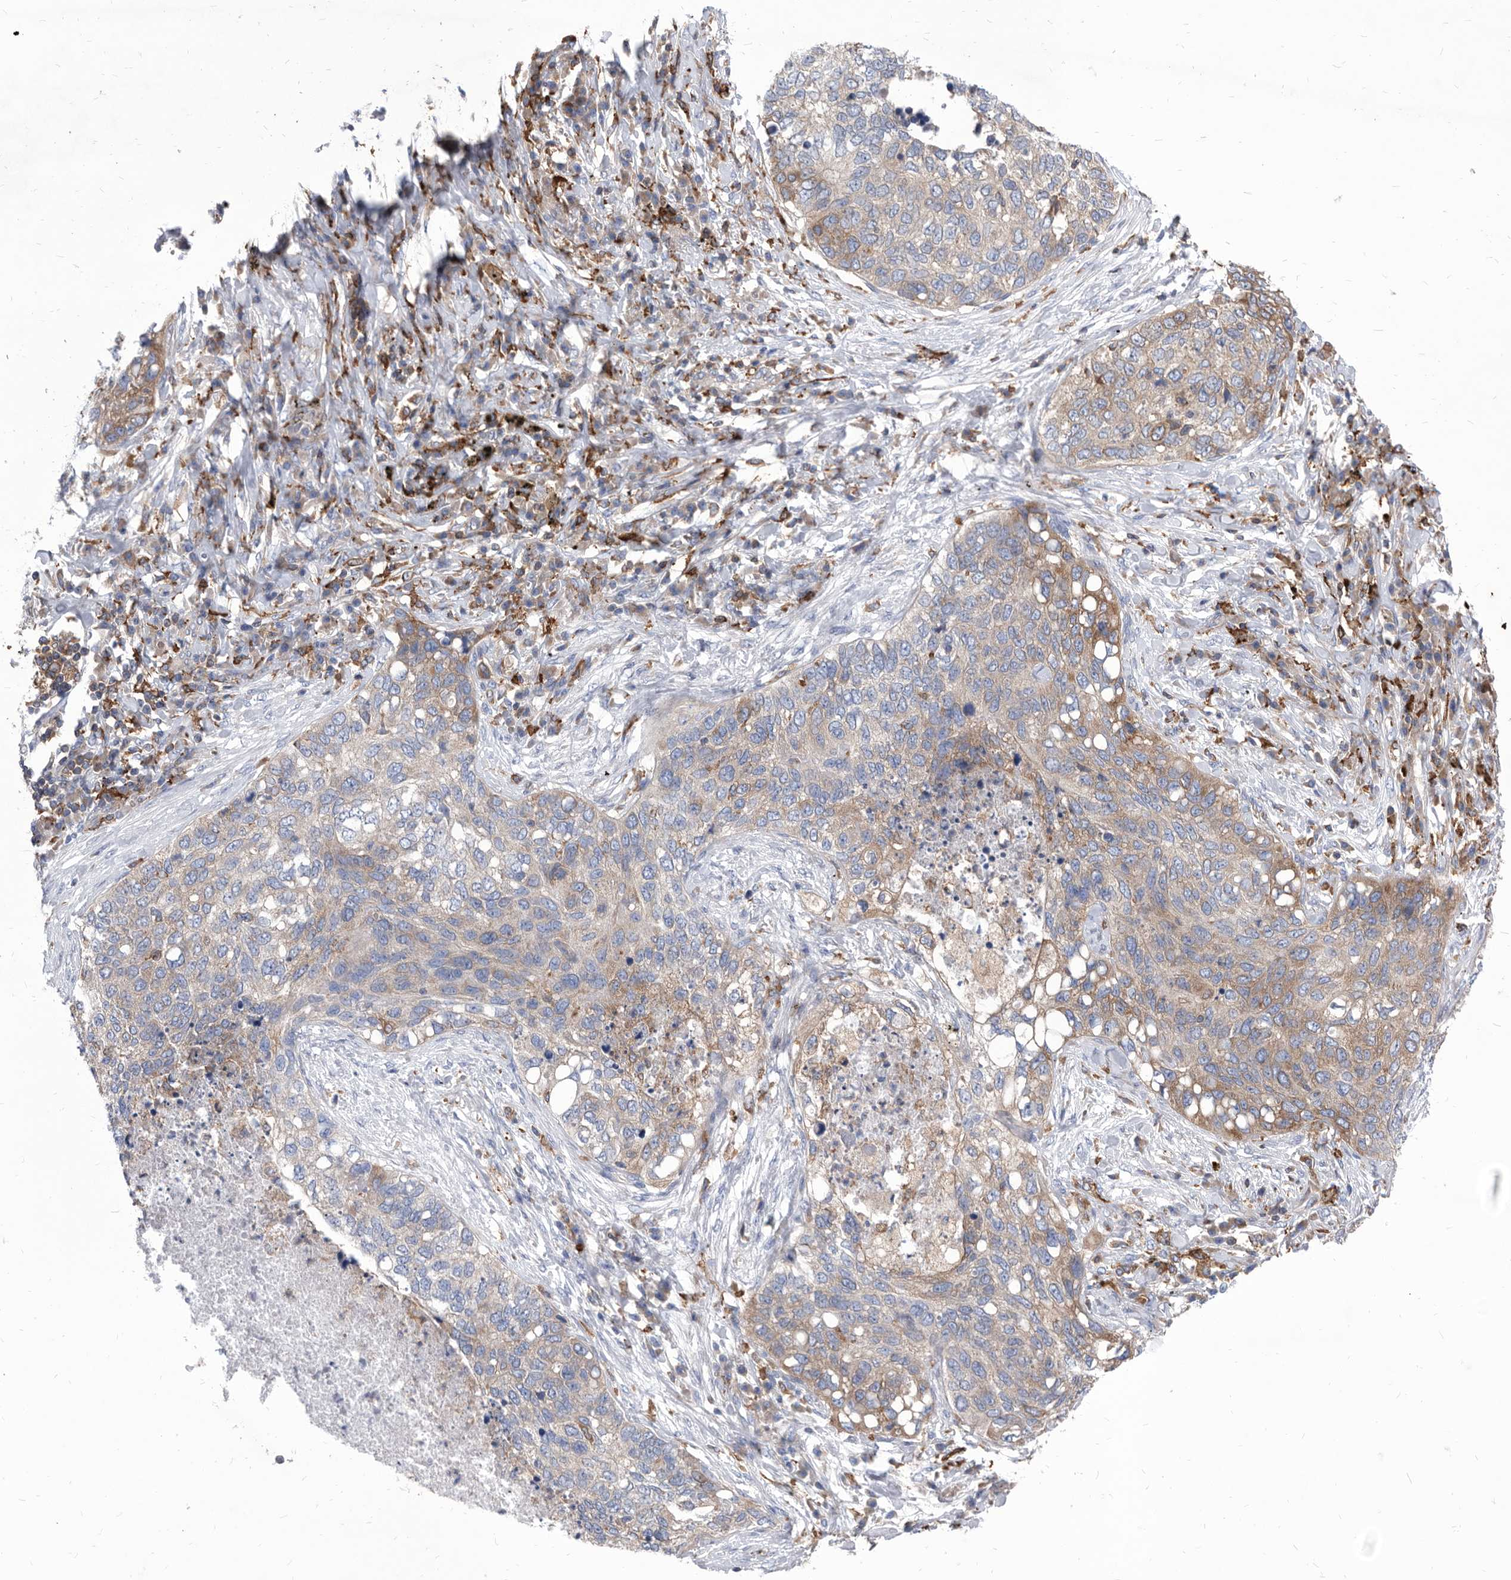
{"staining": {"intensity": "weak", "quantity": "<25%", "location": "cytoplasmic/membranous"}, "tissue": "lung cancer", "cell_type": "Tumor cells", "image_type": "cancer", "snomed": [{"axis": "morphology", "description": "Squamous cell carcinoma, NOS"}, {"axis": "topography", "description": "Lung"}], "caption": "Immunohistochemistry (IHC) of human squamous cell carcinoma (lung) exhibits no expression in tumor cells. The staining is performed using DAB brown chromogen with nuclei counter-stained in using hematoxylin.", "gene": "SMG7", "patient": {"sex": "female", "age": 63}}